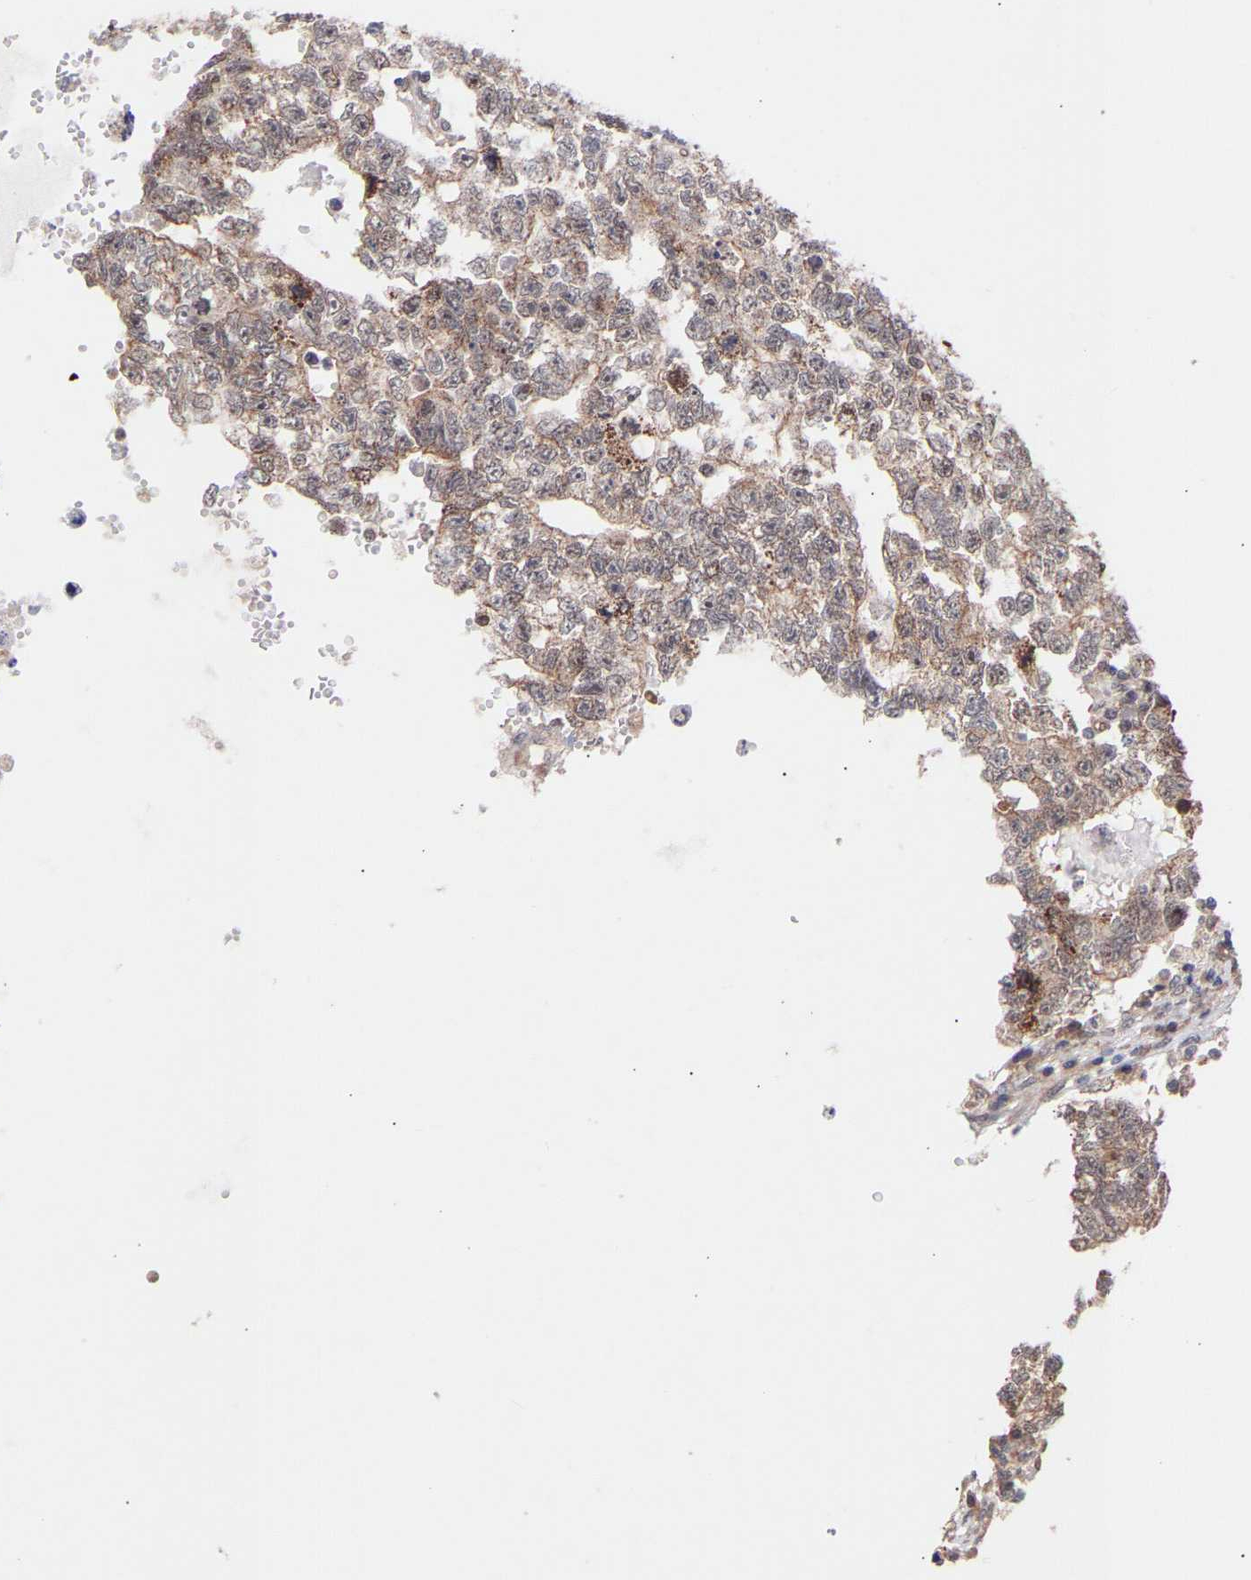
{"staining": {"intensity": "weak", "quantity": "<25%", "location": "cytoplasmic/membranous"}, "tissue": "testis cancer", "cell_type": "Tumor cells", "image_type": "cancer", "snomed": [{"axis": "morphology", "description": "Seminoma, NOS"}, {"axis": "morphology", "description": "Carcinoma, Embryonal, NOS"}, {"axis": "topography", "description": "Testis"}], "caption": "Testis cancer was stained to show a protein in brown. There is no significant positivity in tumor cells.", "gene": "PDLIM5", "patient": {"sex": "male", "age": 38}}